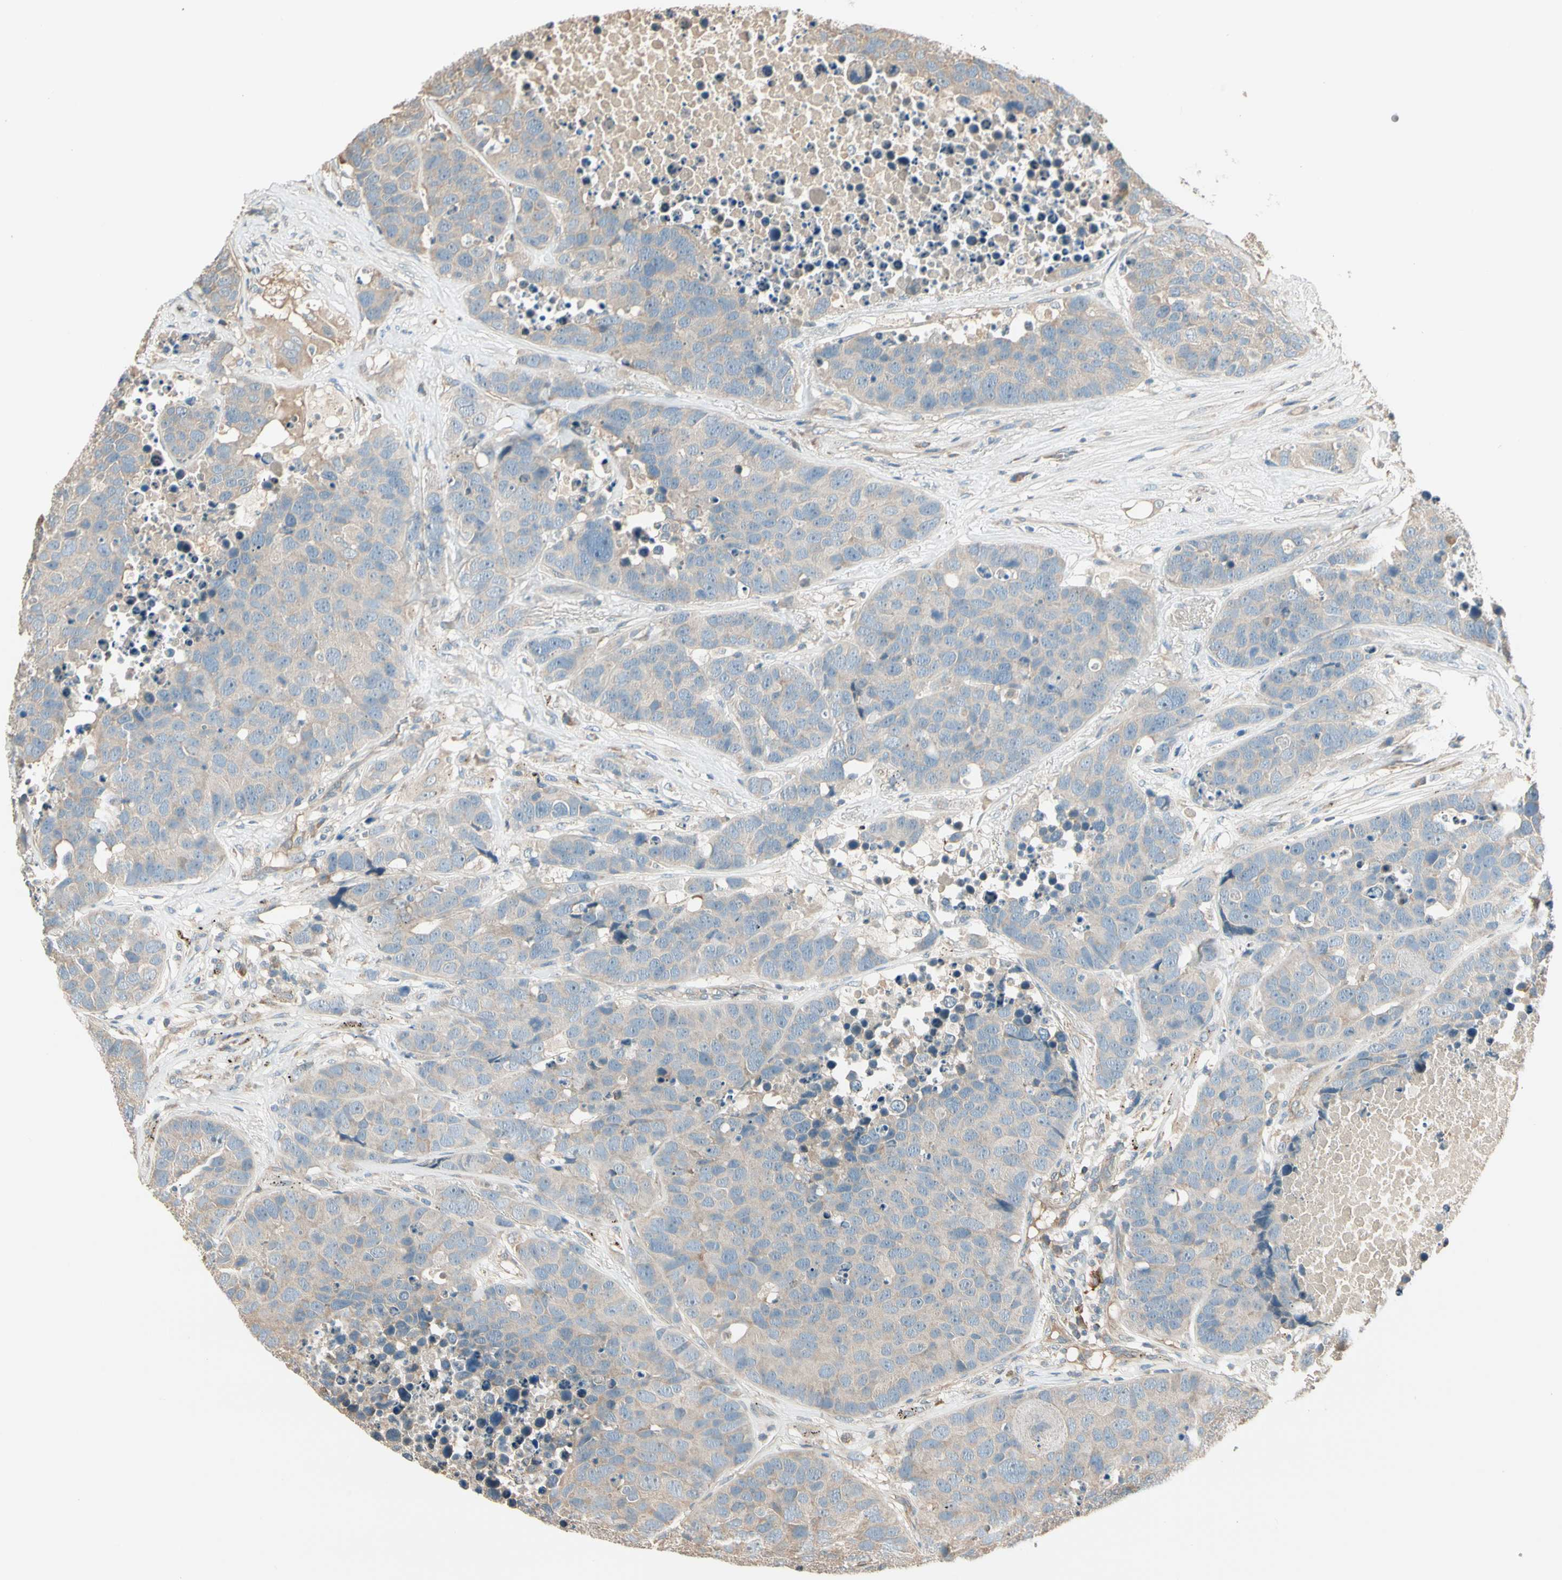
{"staining": {"intensity": "weak", "quantity": ">75%", "location": "cytoplasmic/membranous"}, "tissue": "carcinoid", "cell_type": "Tumor cells", "image_type": "cancer", "snomed": [{"axis": "morphology", "description": "Carcinoid, malignant, NOS"}, {"axis": "topography", "description": "Lung"}], "caption": "Carcinoid (malignant) tissue demonstrates weak cytoplasmic/membranous staining in about >75% of tumor cells (DAB IHC with brightfield microscopy, high magnification).", "gene": "TNFRSF21", "patient": {"sex": "male", "age": 60}}